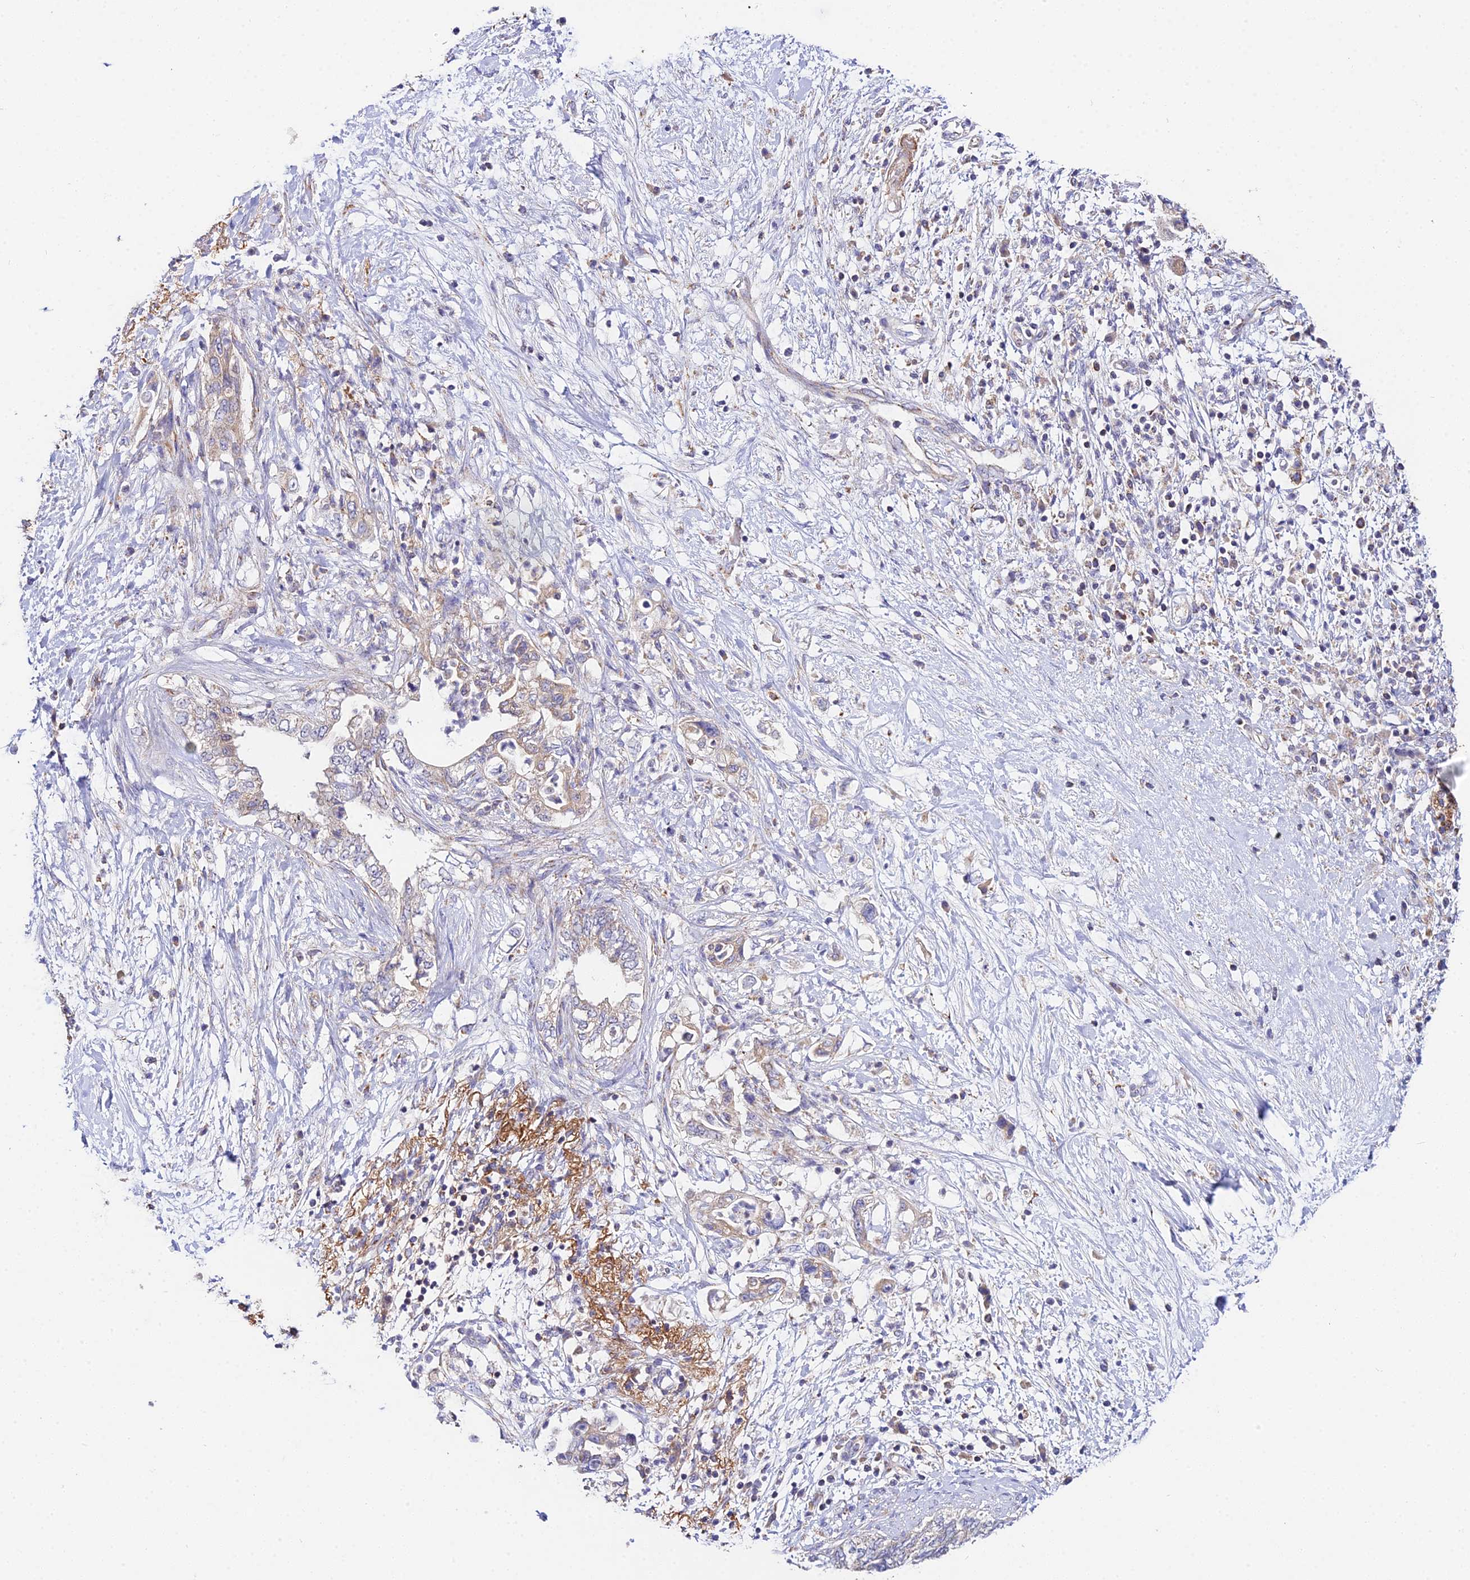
{"staining": {"intensity": "weak", "quantity": "25%-75%", "location": "cytoplasmic/membranous"}, "tissue": "pancreatic cancer", "cell_type": "Tumor cells", "image_type": "cancer", "snomed": [{"axis": "morphology", "description": "Adenocarcinoma, NOS"}, {"axis": "topography", "description": "Pancreas"}], "caption": "Immunohistochemical staining of pancreatic adenocarcinoma shows weak cytoplasmic/membranous protein staining in approximately 25%-75% of tumor cells.", "gene": "NIPSNAP3A", "patient": {"sex": "female", "age": 73}}